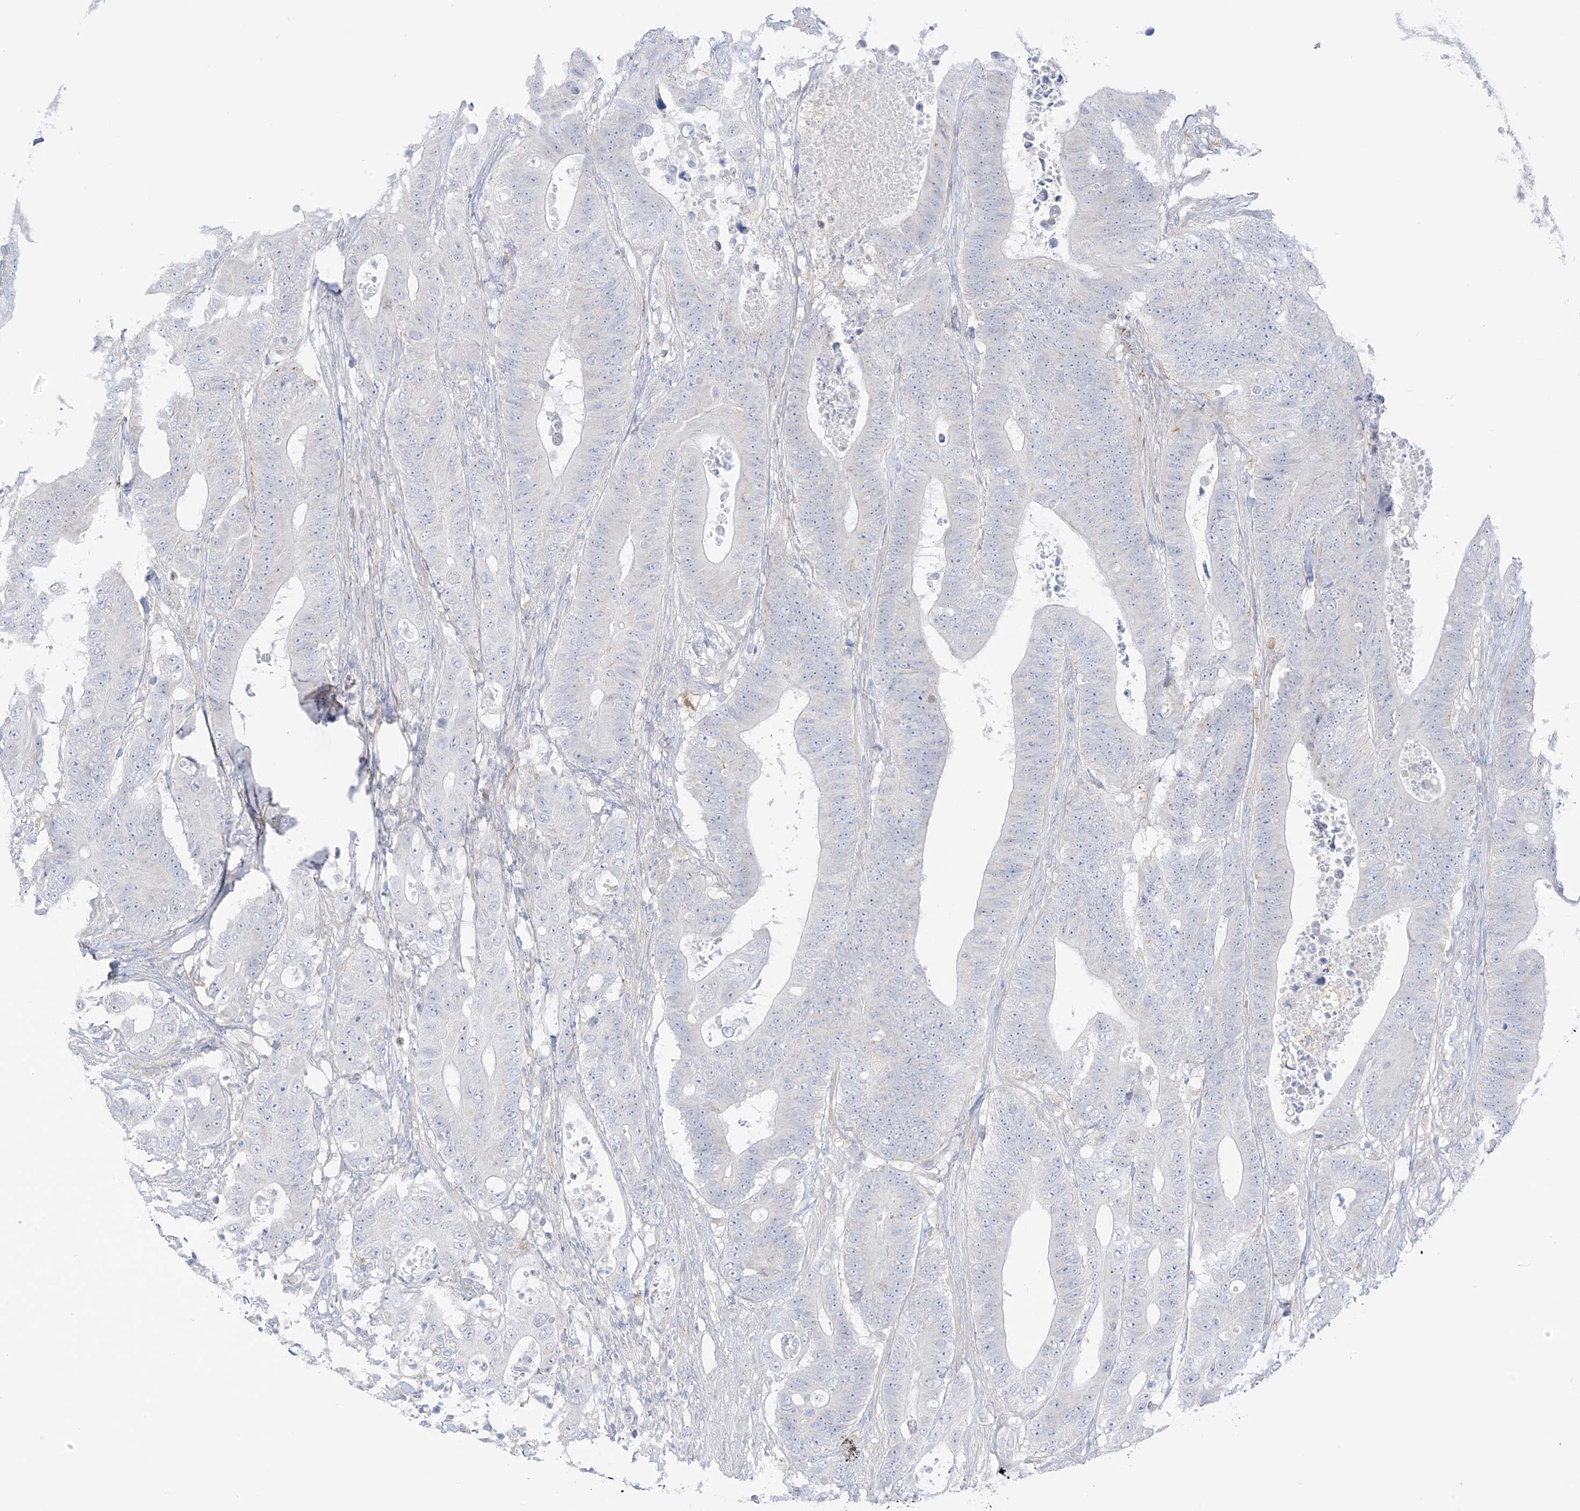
{"staining": {"intensity": "negative", "quantity": "none", "location": "none"}, "tissue": "colorectal cancer", "cell_type": "Tumor cells", "image_type": "cancer", "snomed": [{"axis": "morphology", "description": "Adenocarcinoma, NOS"}, {"axis": "topography", "description": "Colon"}], "caption": "The photomicrograph shows no significant positivity in tumor cells of colorectal cancer.", "gene": "HS6ST2", "patient": {"sex": "male", "age": 83}}